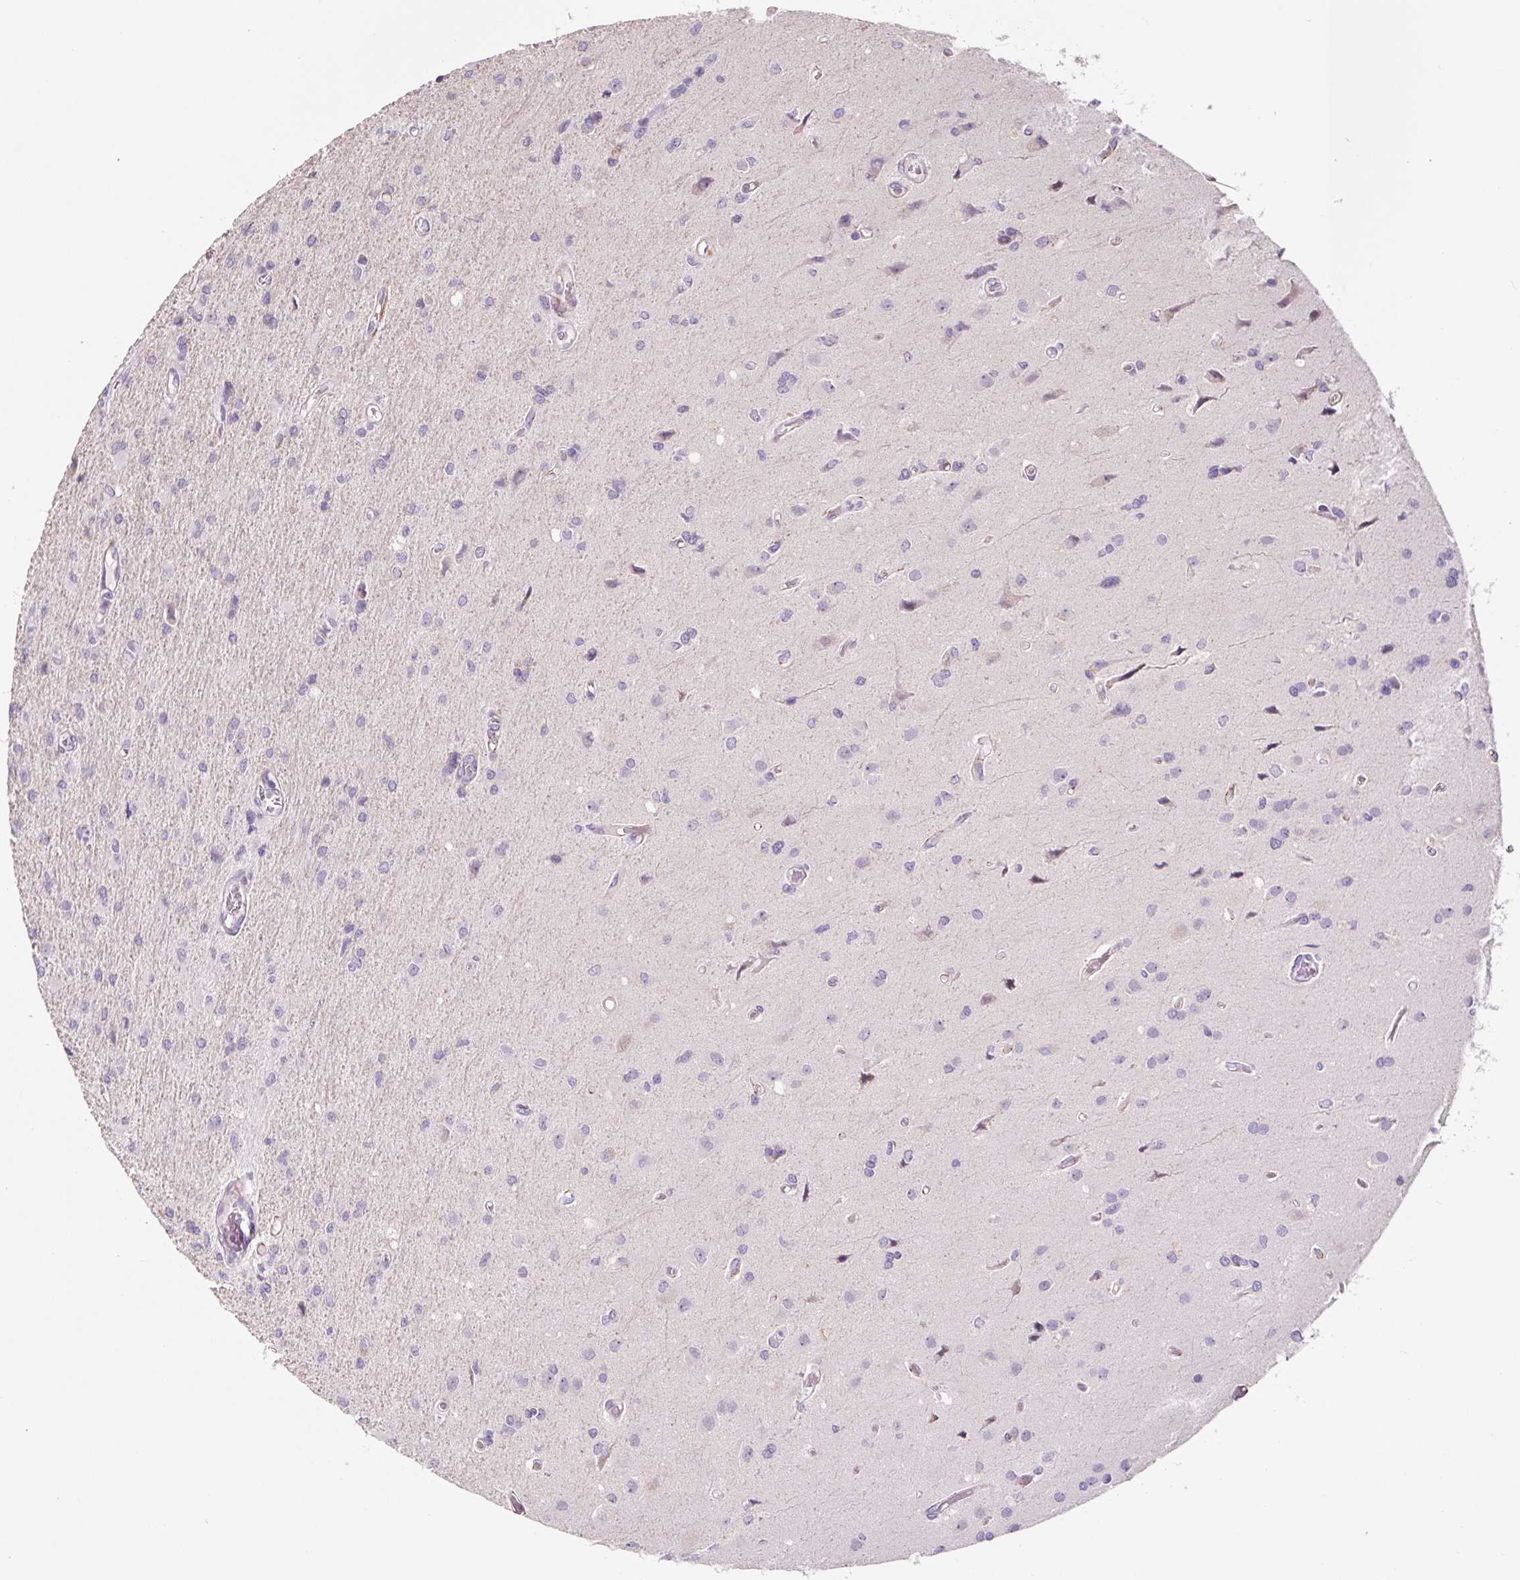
{"staining": {"intensity": "negative", "quantity": "none", "location": "none"}, "tissue": "glioma", "cell_type": "Tumor cells", "image_type": "cancer", "snomed": [{"axis": "morphology", "description": "Glioma, malignant, High grade"}, {"axis": "topography", "description": "Brain"}], "caption": "Micrograph shows no protein staining in tumor cells of glioma tissue.", "gene": "CCL25", "patient": {"sex": "female", "age": 70}}